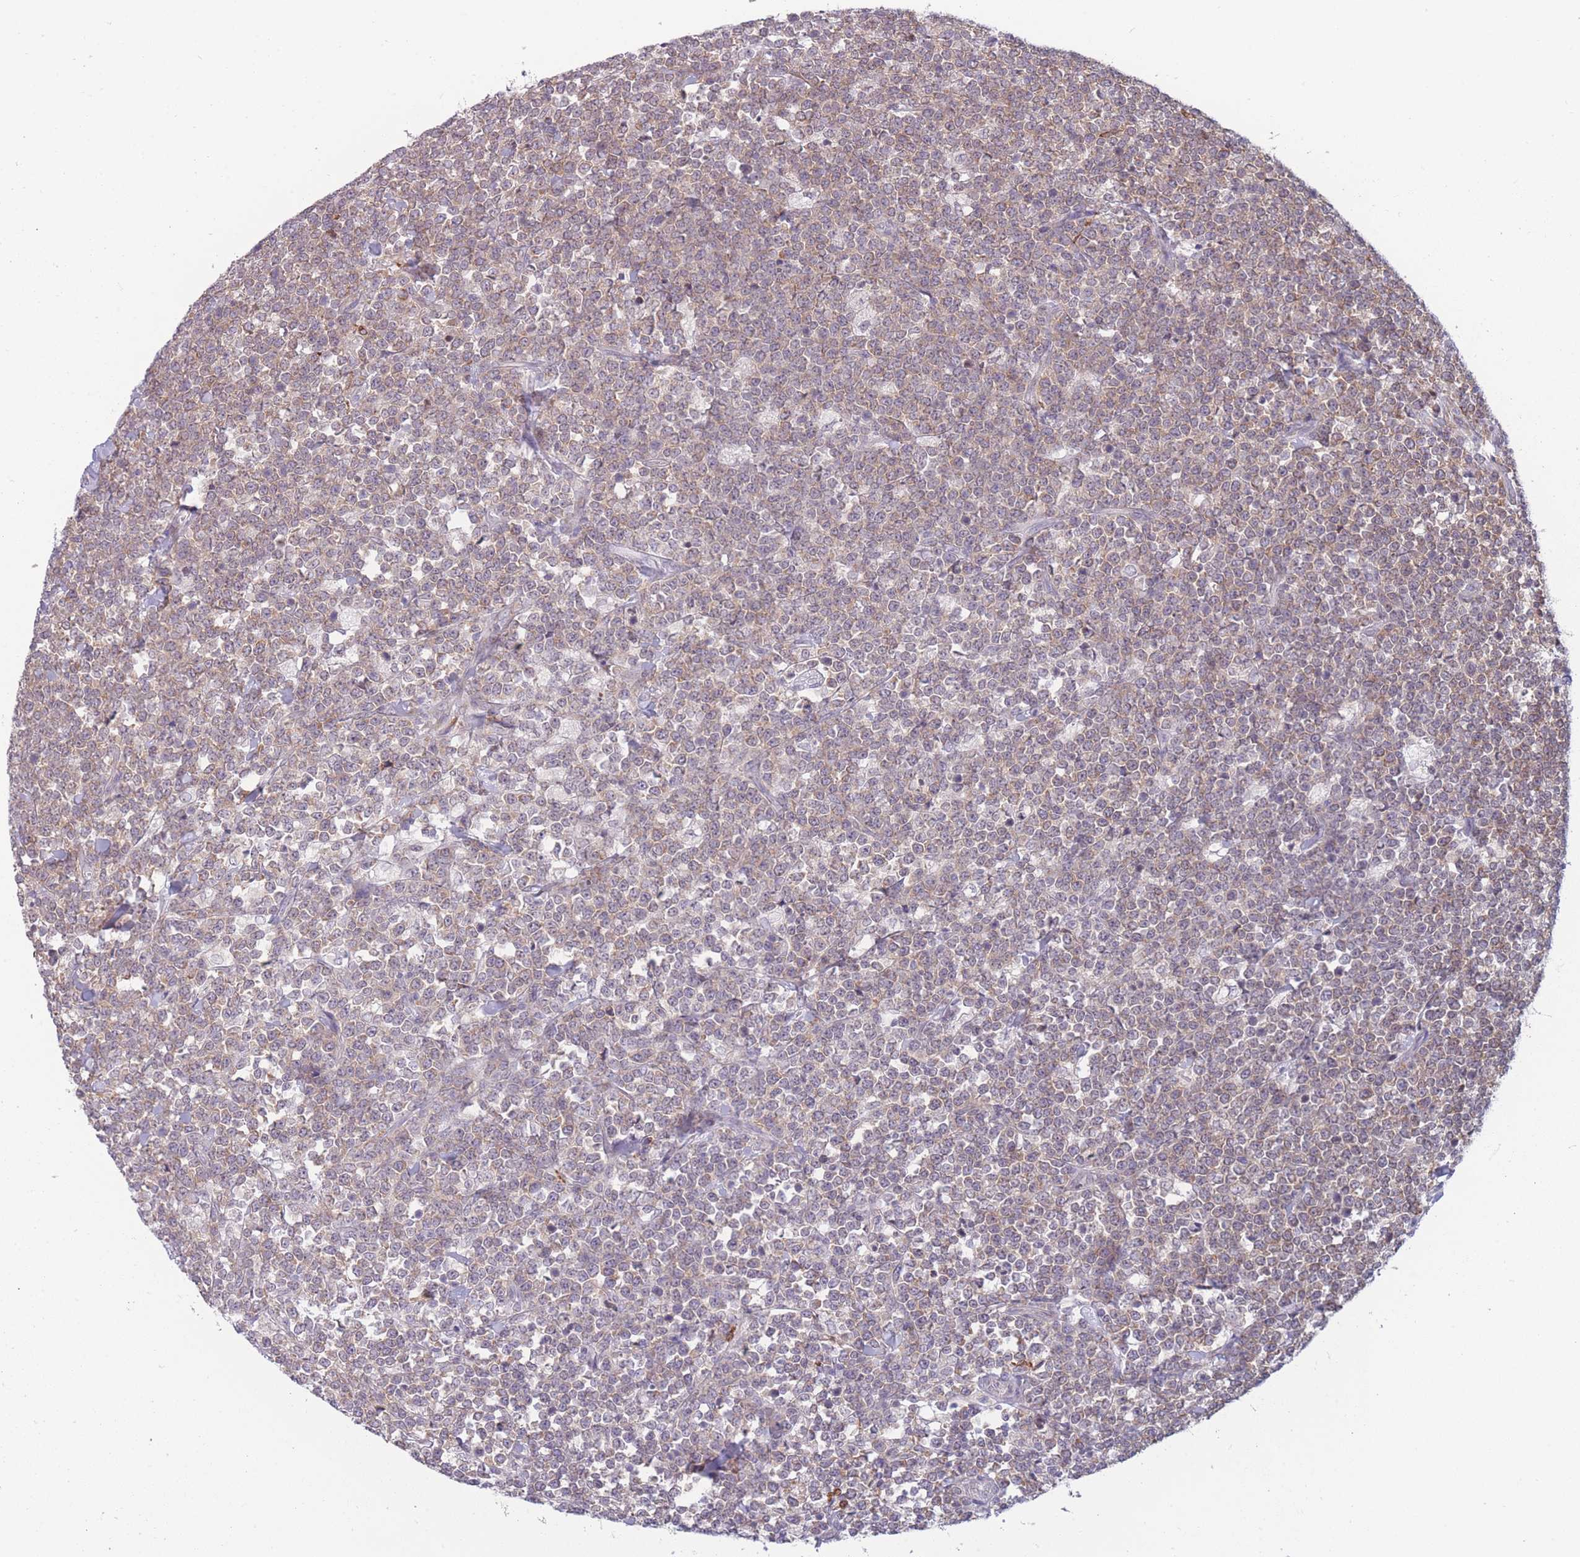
{"staining": {"intensity": "moderate", "quantity": "25%-75%", "location": "cytoplasmic/membranous"}, "tissue": "lymphoma", "cell_type": "Tumor cells", "image_type": "cancer", "snomed": [{"axis": "morphology", "description": "Malignant lymphoma, non-Hodgkin's type, High grade"}, {"axis": "topography", "description": "Small intestine"}, {"axis": "topography", "description": "Colon"}], "caption": "About 25%-75% of tumor cells in lymphoma reveal moderate cytoplasmic/membranous protein staining as visualized by brown immunohistochemical staining.", "gene": "TMEM121", "patient": {"sex": "male", "age": 8}}